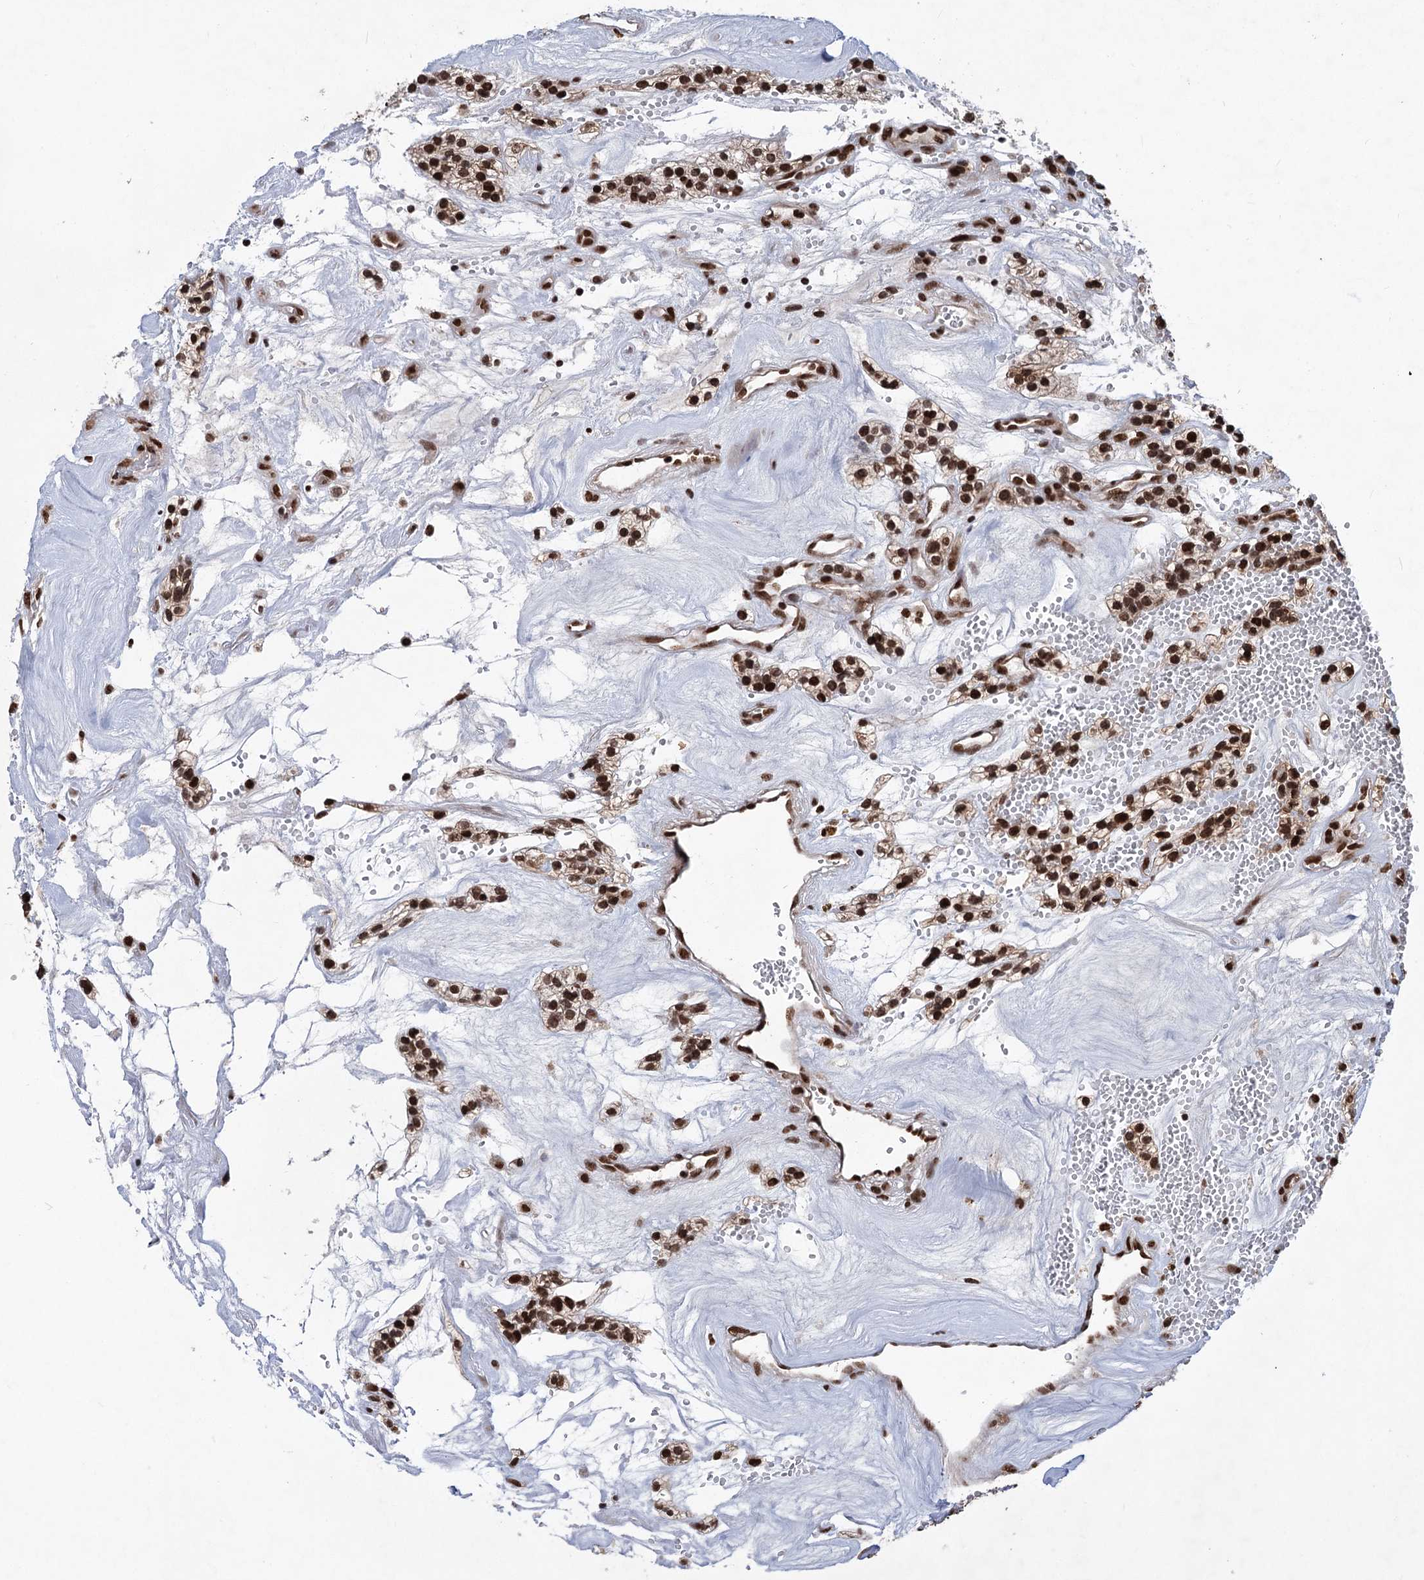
{"staining": {"intensity": "strong", "quantity": ">75%", "location": "nuclear"}, "tissue": "renal cancer", "cell_type": "Tumor cells", "image_type": "cancer", "snomed": [{"axis": "morphology", "description": "Adenocarcinoma, NOS"}, {"axis": "topography", "description": "Kidney"}], "caption": "Tumor cells exhibit high levels of strong nuclear expression in approximately >75% of cells in human adenocarcinoma (renal). Immunohistochemistry stains the protein in brown and the nuclei are stained blue.", "gene": "MAML1", "patient": {"sex": "female", "age": 57}}